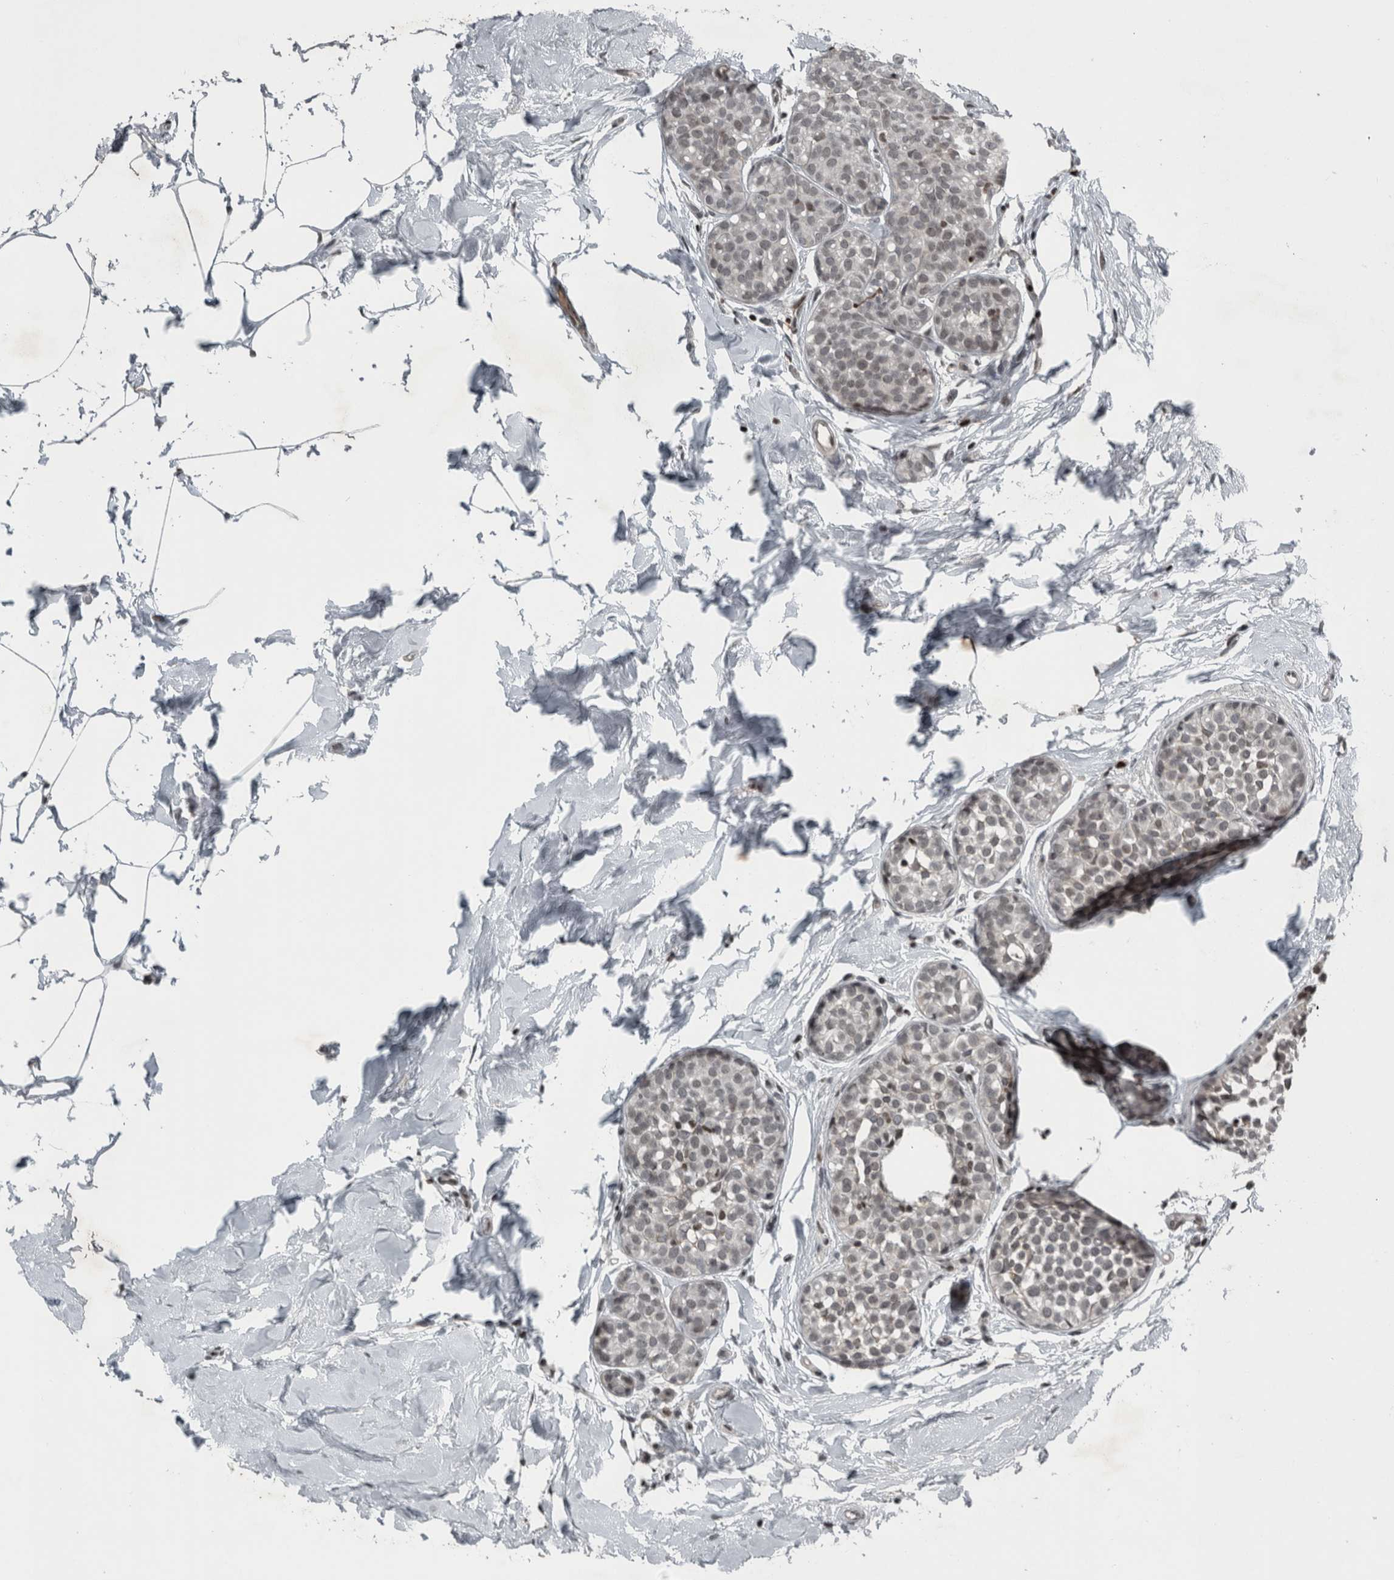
{"staining": {"intensity": "weak", "quantity": ">75%", "location": "nuclear"}, "tissue": "breast cancer", "cell_type": "Tumor cells", "image_type": "cancer", "snomed": [{"axis": "morphology", "description": "Duct carcinoma"}, {"axis": "topography", "description": "Breast"}], "caption": "Immunohistochemistry (IHC) of intraductal carcinoma (breast) displays low levels of weak nuclear positivity in approximately >75% of tumor cells.", "gene": "UNC50", "patient": {"sex": "female", "age": 55}}